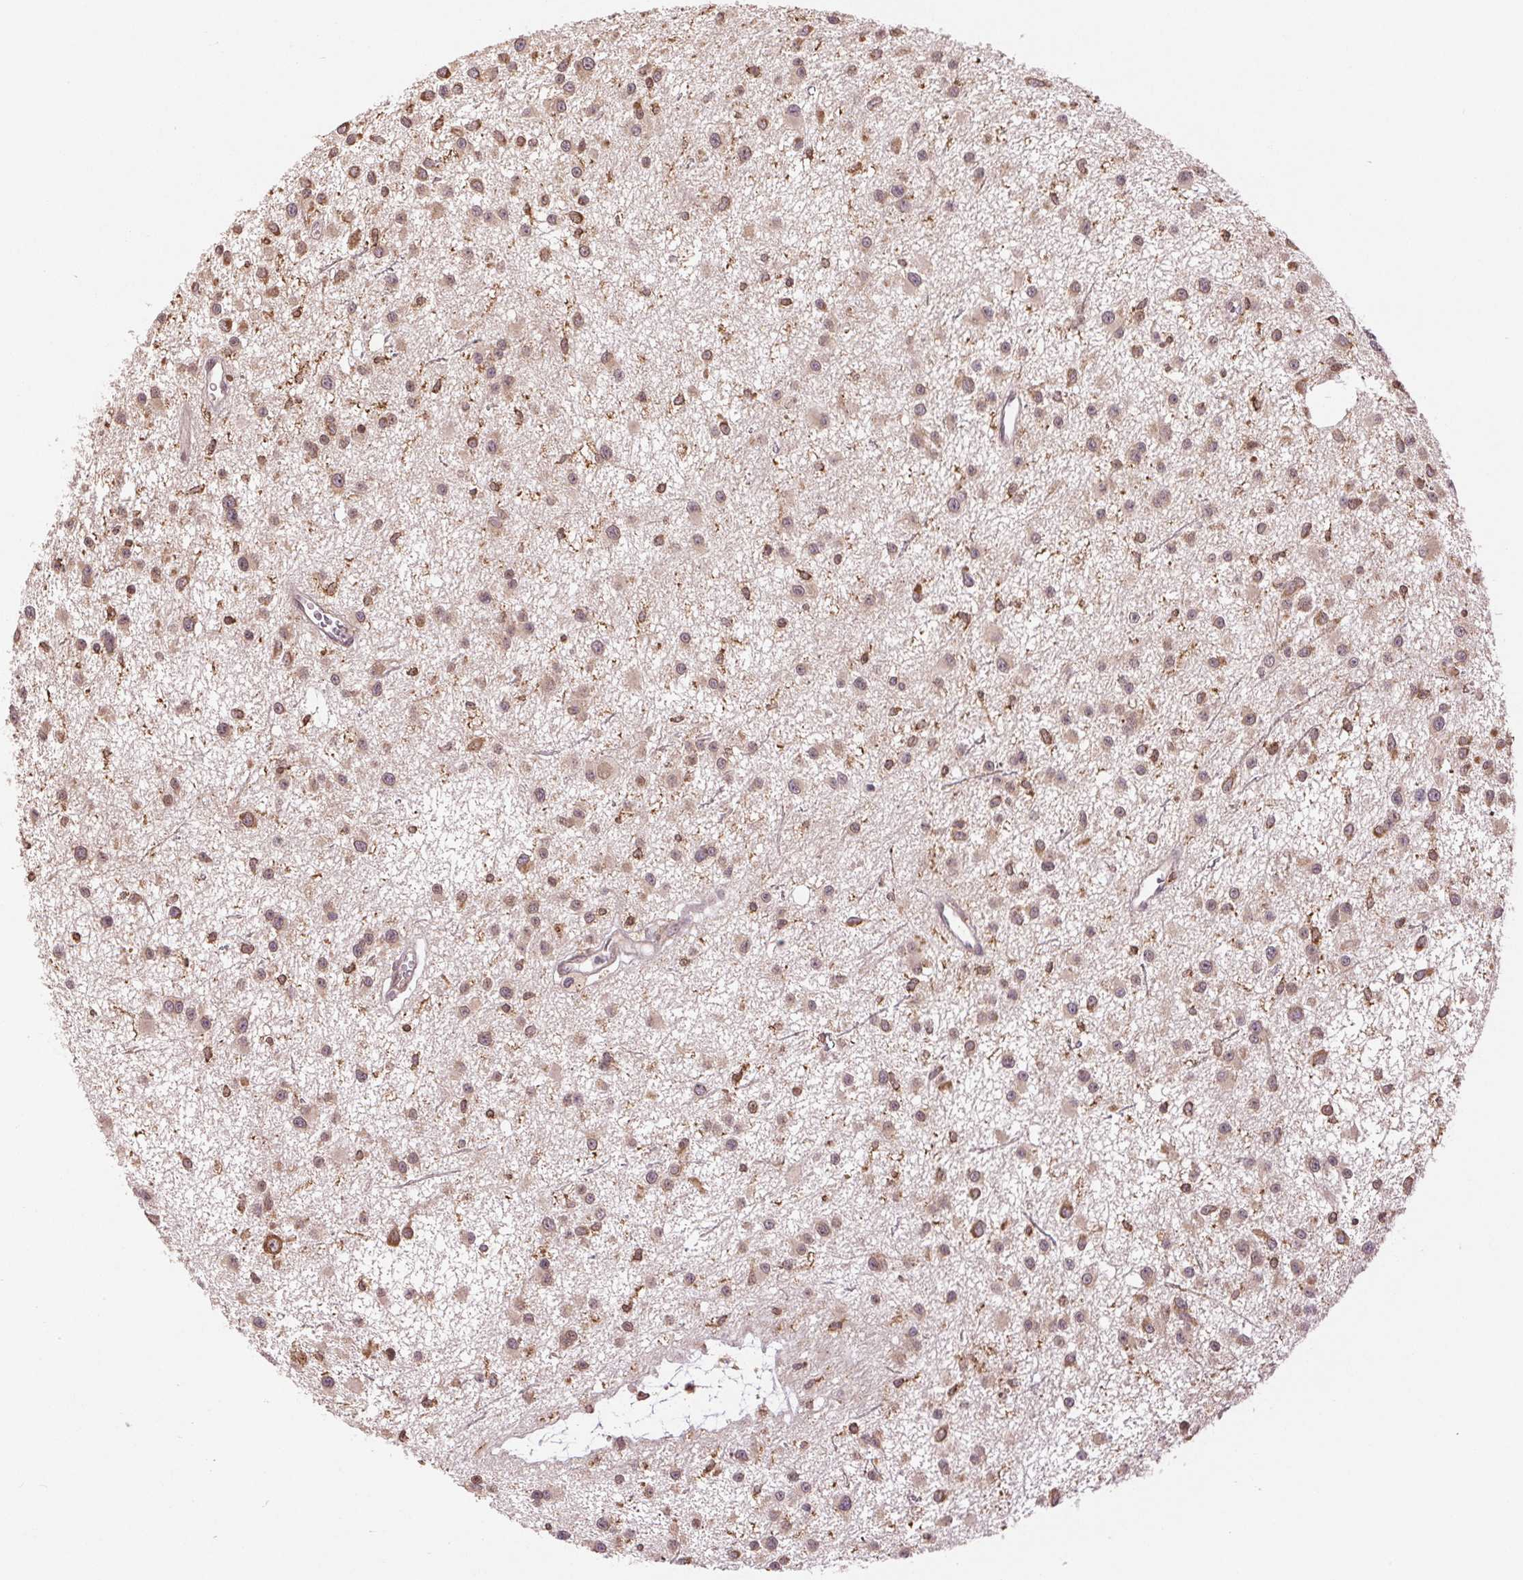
{"staining": {"intensity": "weak", "quantity": ">75%", "location": "cytoplasmic/membranous"}, "tissue": "glioma", "cell_type": "Tumor cells", "image_type": "cancer", "snomed": [{"axis": "morphology", "description": "Glioma, malignant, Low grade"}, {"axis": "topography", "description": "Brain"}], "caption": "Approximately >75% of tumor cells in glioma show weak cytoplasmic/membranous protein positivity as visualized by brown immunohistochemical staining.", "gene": "BTF3L4", "patient": {"sex": "male", "age": 43}}